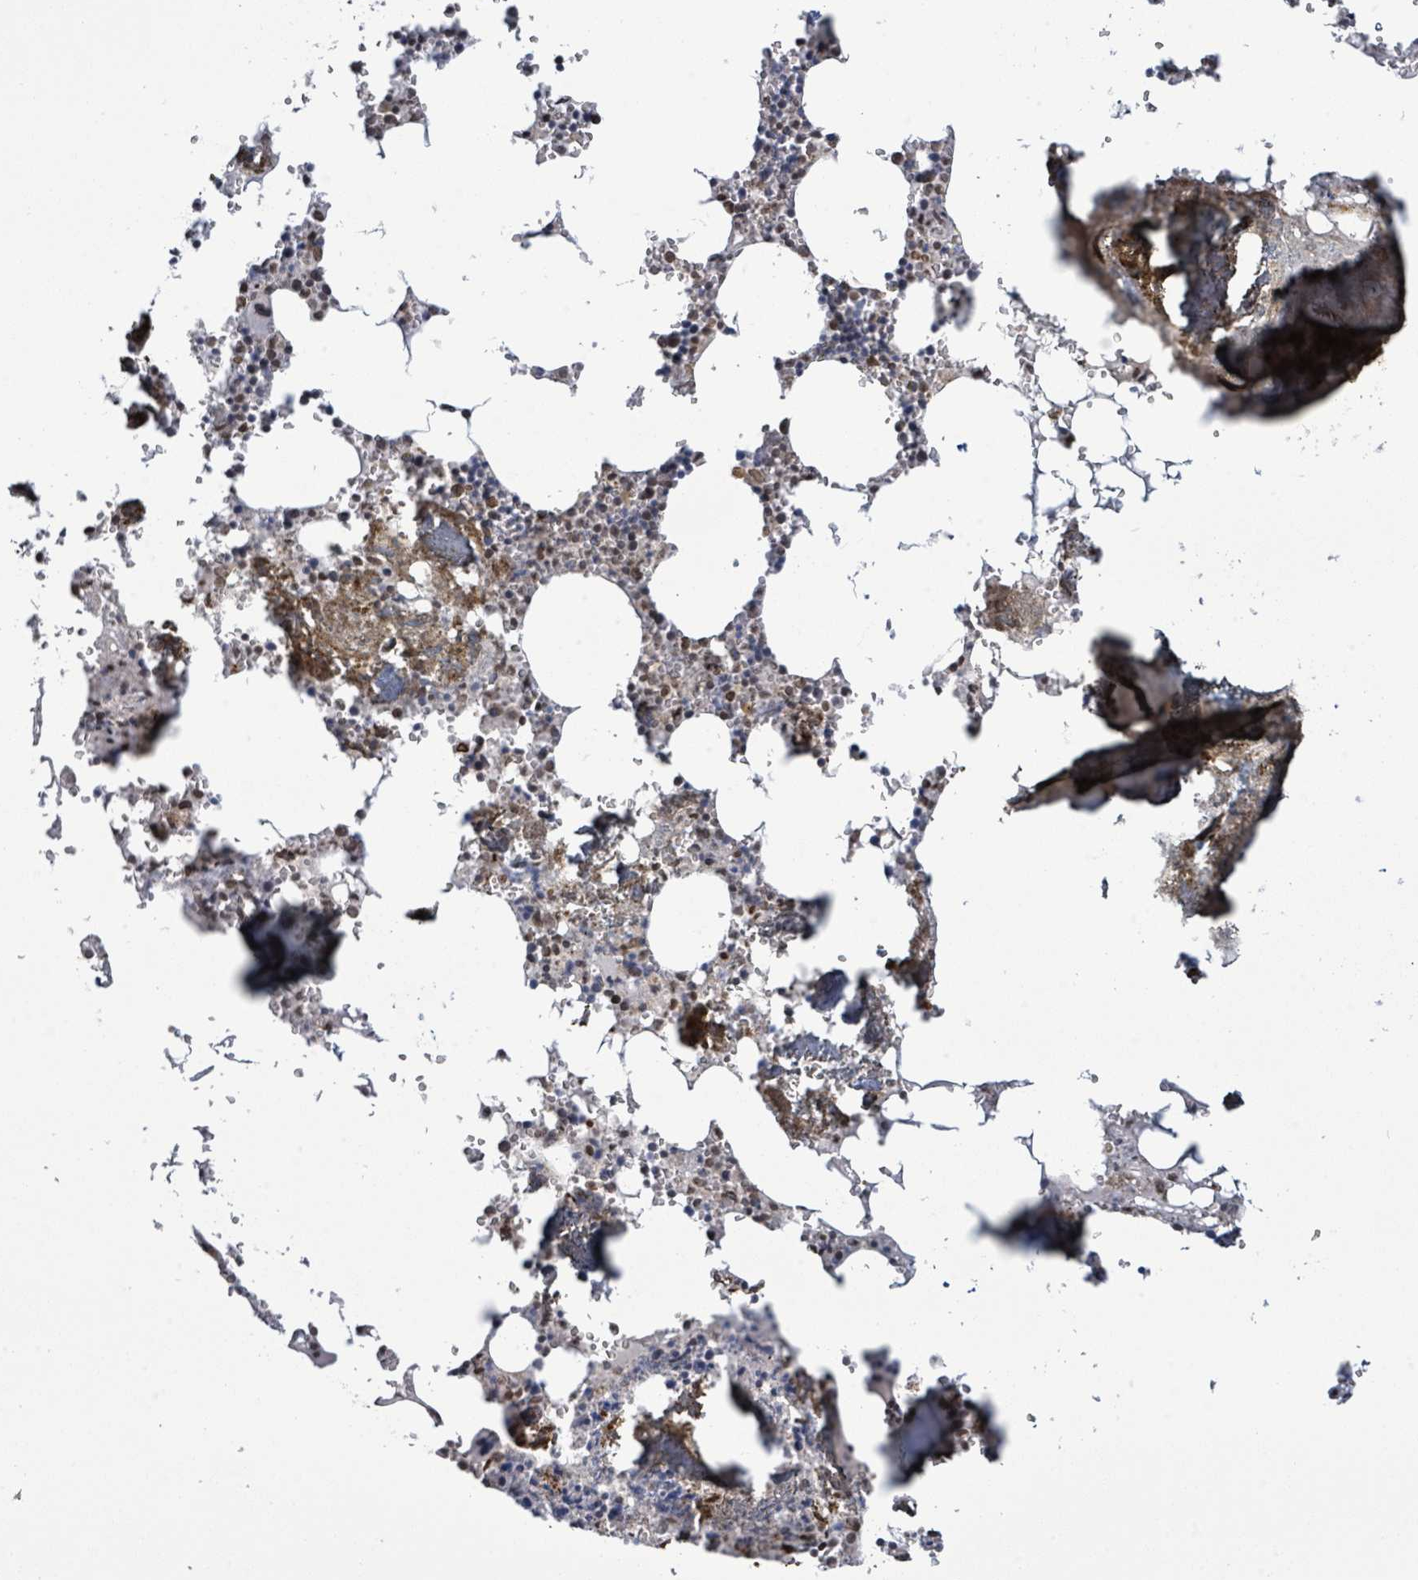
{"staining": {"intensity": "moderate", "quantity": "<25%", "location": "nuclear"}, "tissue": "bone marrow", "cell_type": "Hematopoietic cells", "image_type": "normal", "snomed": [{"axis": "morphology", "description": "Normal tissue, NOS"}, {"axis": "topography", "description": "Bone marrow"}], "caption": "Bone marrow stained with a brown dye shows moderate nuclear positive staining in approximately <25% of hematopoietic cells.", "gene": "SBF2", "patient": {"sex": "male", "age": 54}}